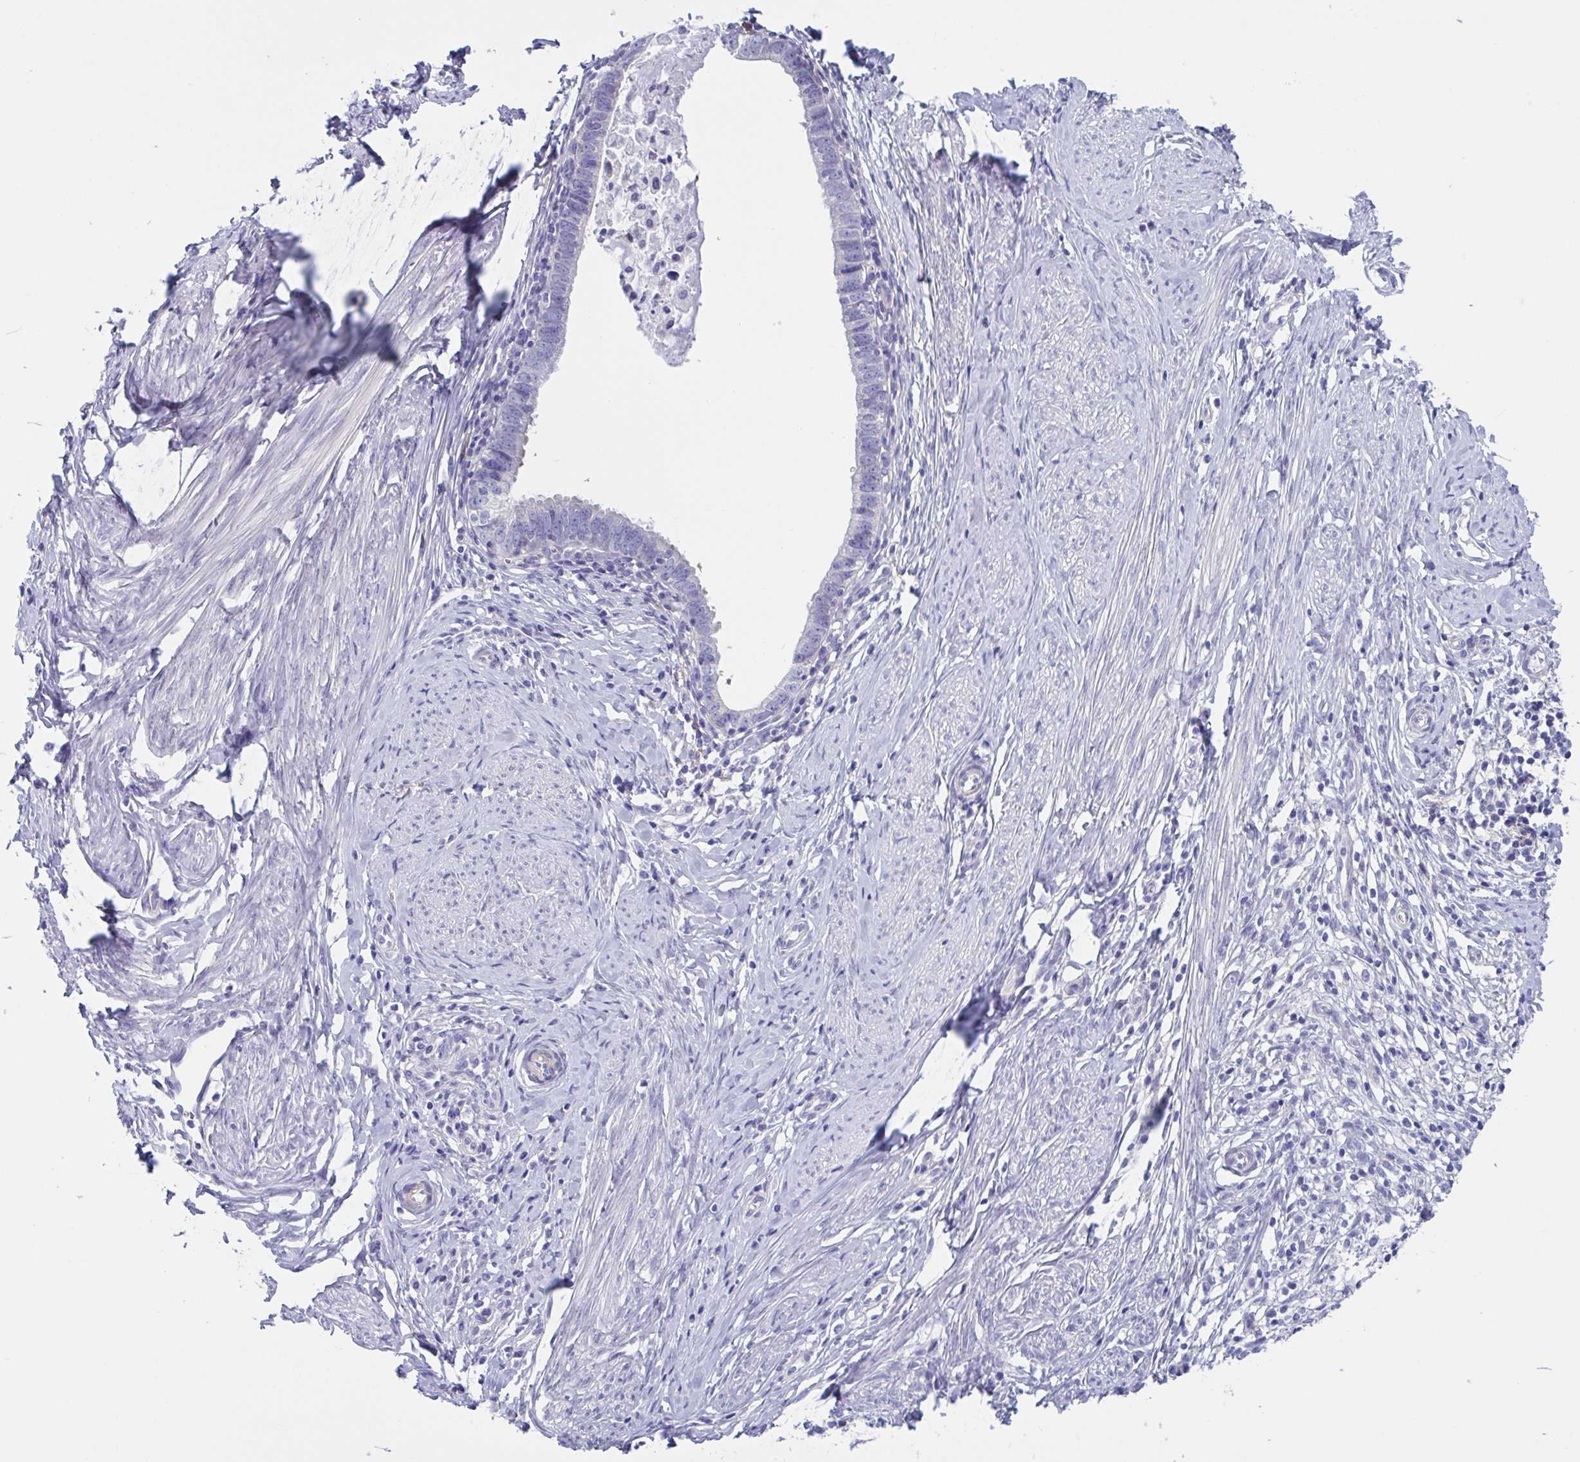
{"staining": {"intensity": "negative", "quantity": "none", "location": "none"}, "tissue": "cervical cancer", "cell_type": "Tumor cells", "image_type": "cancer", "snomed": [{"axis": "morphology", "description": "Adenocarcinoma, NOS"}, {"axis": "topography", "description": "Cervix"}], "caption": "Human cervical cancer (adenocarcinoma) stained for a protein using immunohistochemistry demonstrates no staining in tumor cells.", "gene": "LPIN3", "patient": {"sex": "female", "age": 36}}